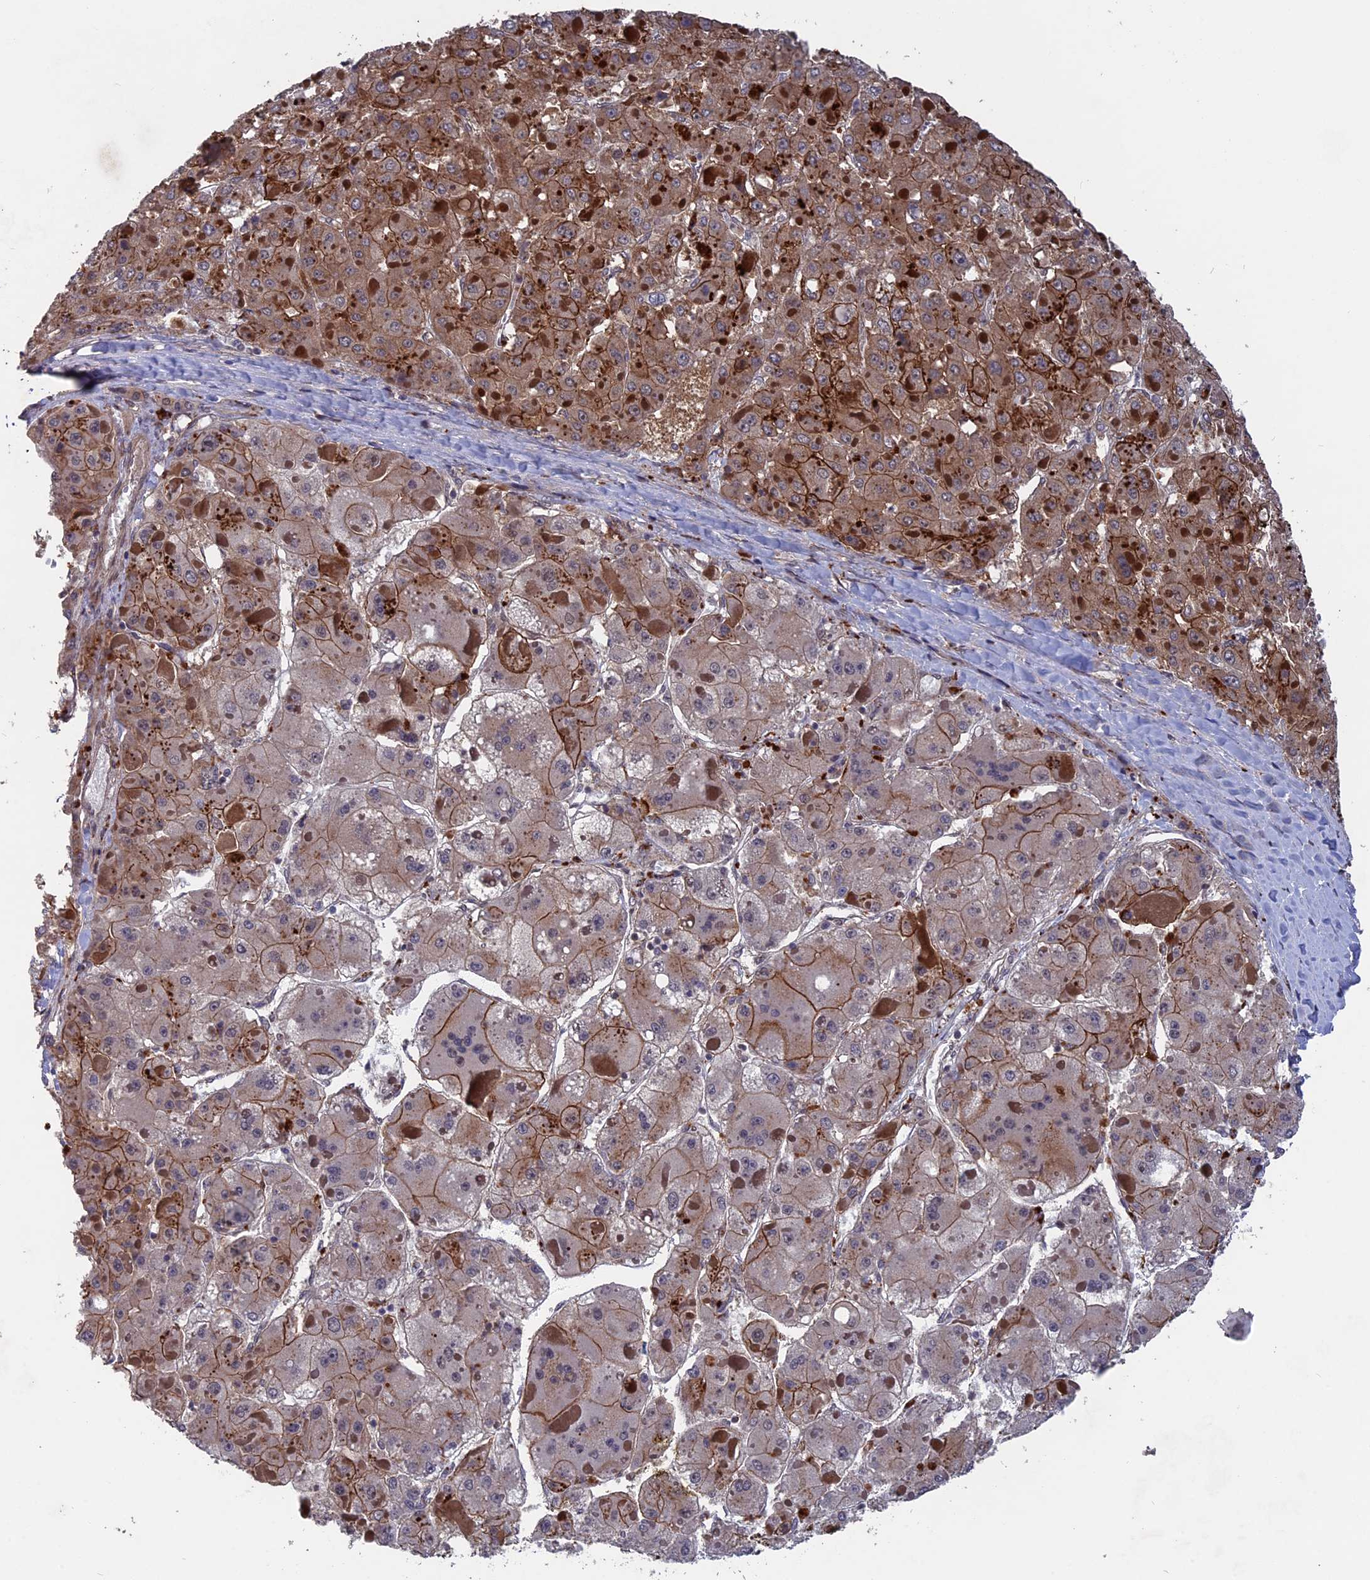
{"staining": {"intensity": "moderate", "quantity": "25%-75%", "location": "cytoplasmic/membranous"}, "tissue": "liver cancer", "cell_type": "Tumor cells", "image_type": "cancer", "snomed": [{"axis": "morphology", "description": "Carcinoma, Hepatocellular, NOS"}, {"axis": "topography", "description": "Liver"}], "caption": "Immunohistochemical staining of human liver hepatocellular carcinoma exhibits medium levels of moderate cytoplasmic/membranous protein staining in approximately 25%-75% of tumor cells. (DAB (3,3'-diaminobenzidine) IHC with brightfield microscopy, high magnification).", "gene": "NOSIP", "patient": {"sex": "female", "age": 73}}